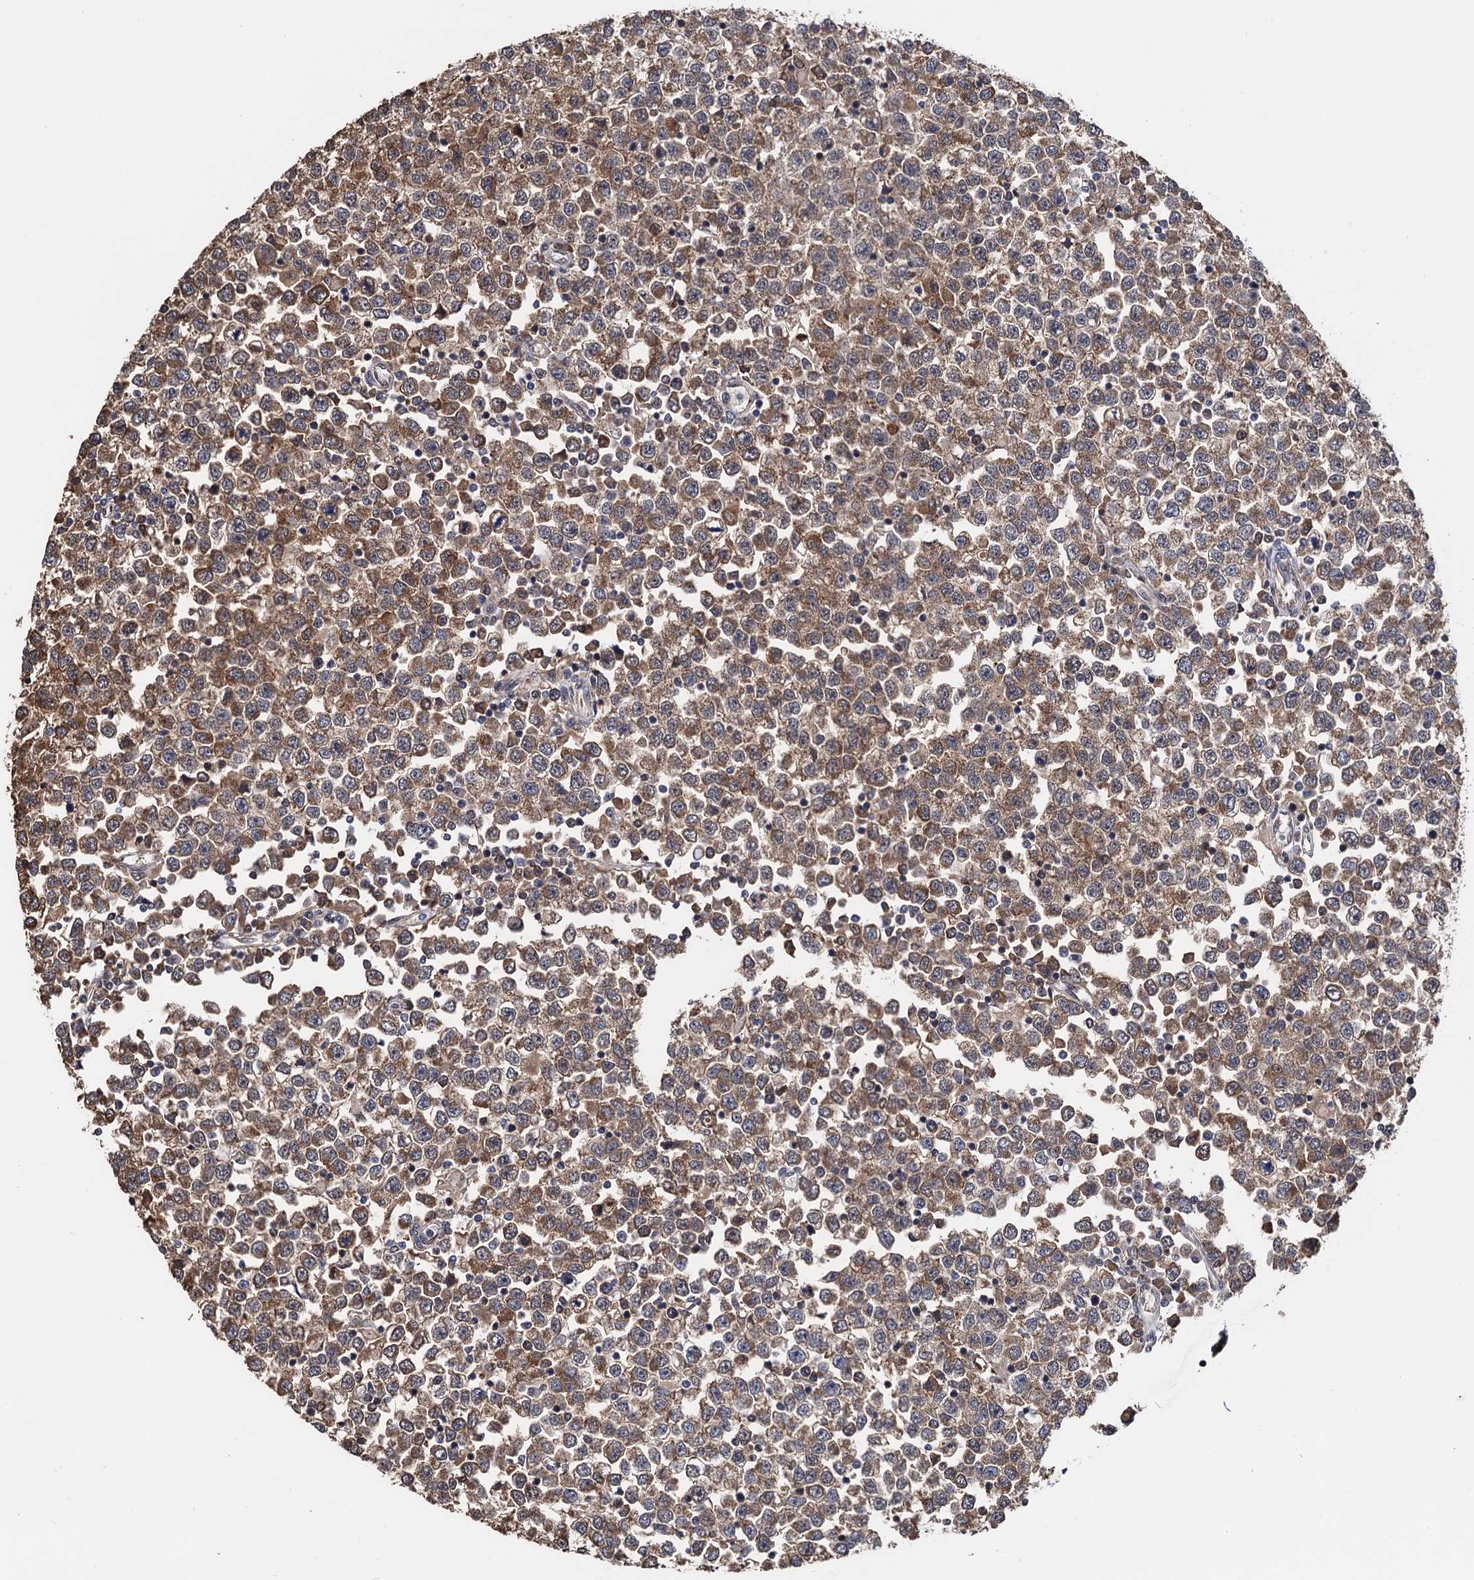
{"staining": {"intensity": "moderate", "quantity": ">75%", "location": "cytoplasmic/membranous"}, "tissue": "testis cancer", "cell_type": "Tumor cells", "image_type": "cancer", "snomed": [{"axis": "morphology", "description": "Seminoma, NOS"}, {"axis": "topography", "description": "Testis"}], "caption": "Testis seminoma stained with DAB IHC exhibits medium levels of moderate cytoplasmic/membranous expression in about >75% of tumor cells.", "gene": "PTCD3", "patient": {"sex": "male", "age": 65}}